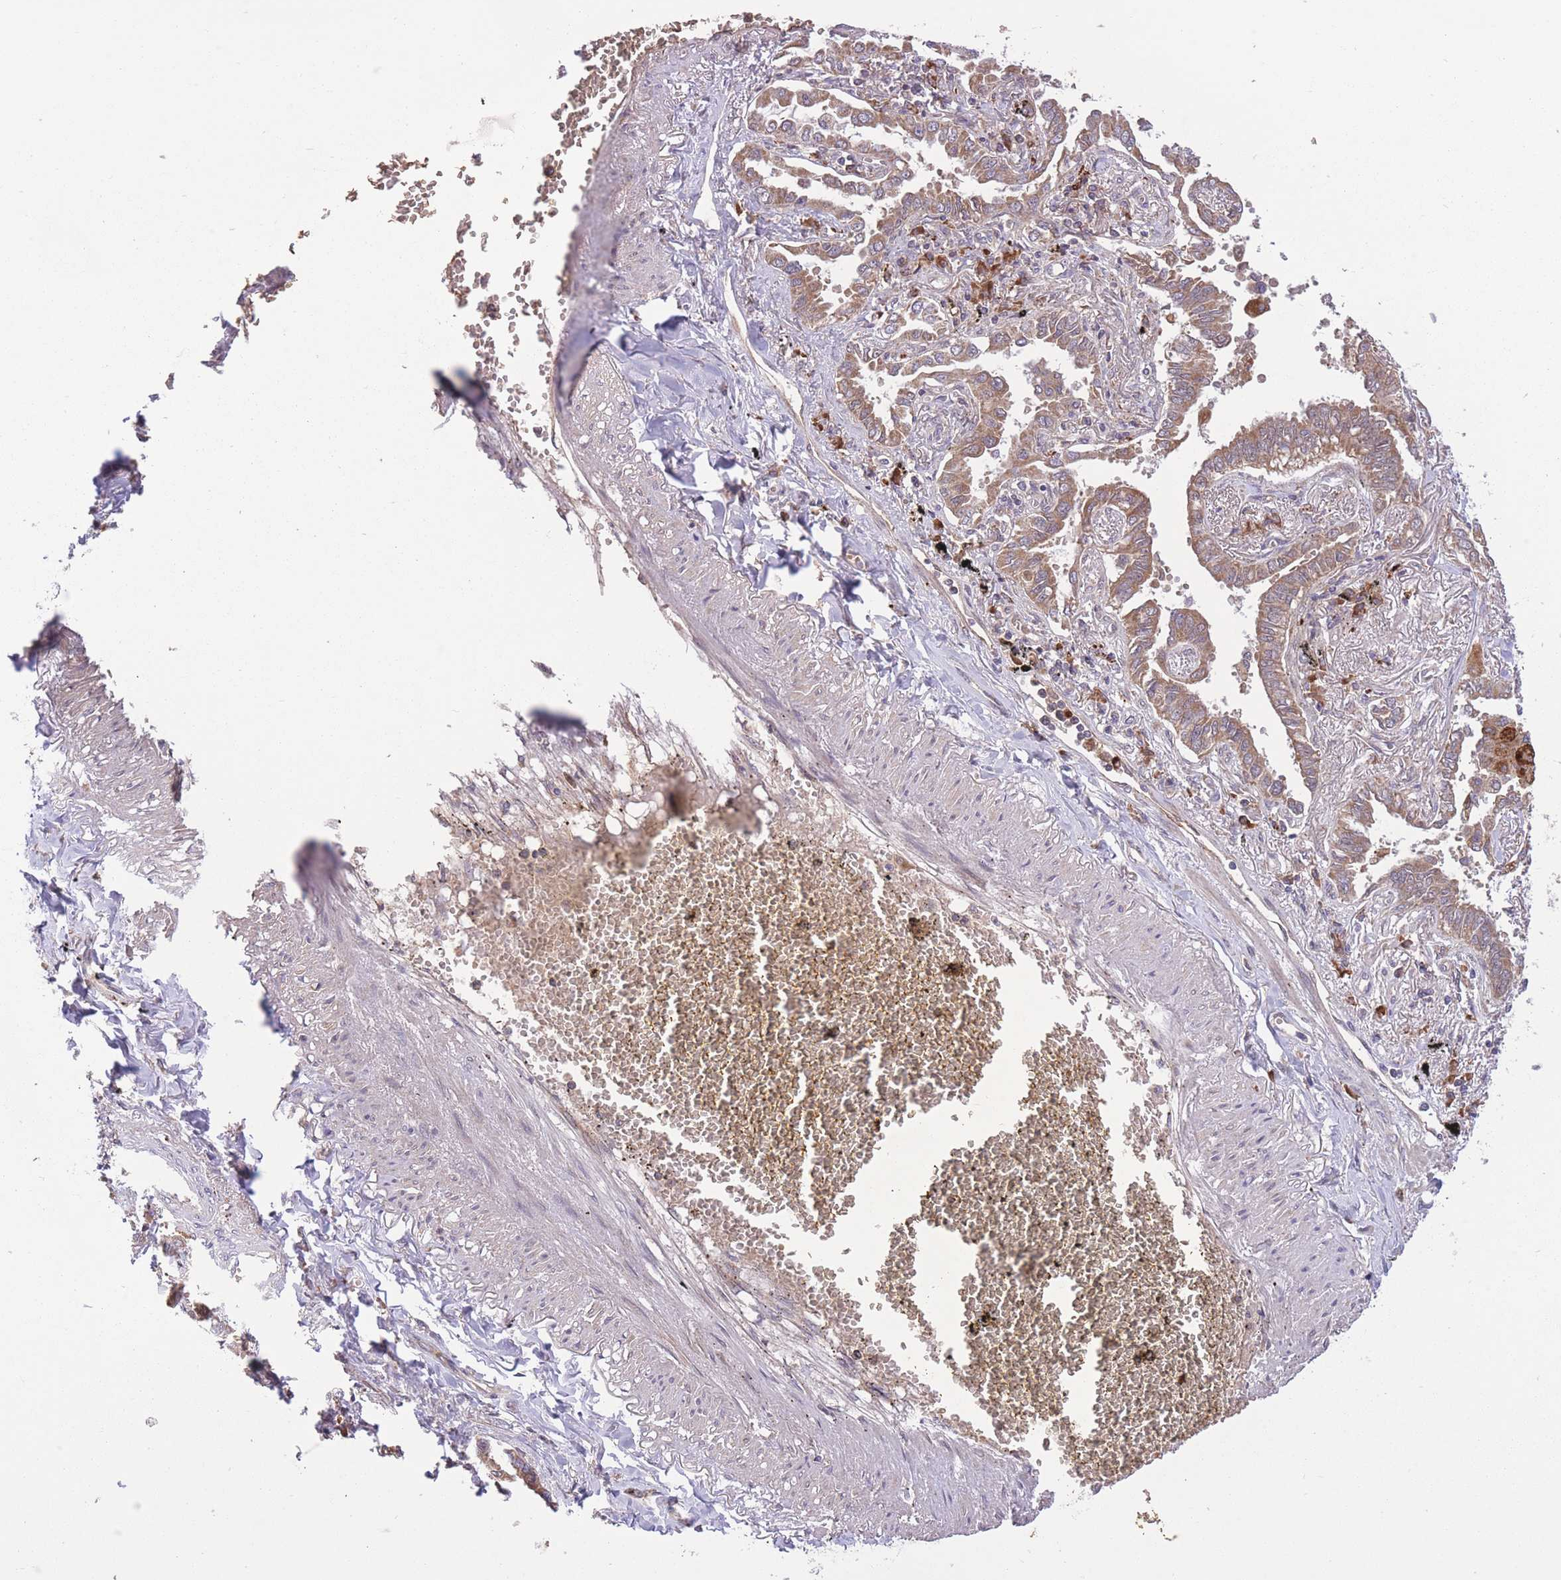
{"staining": {"intensity": "moderate", "quantity": ">75%", "location": "cytoplasmic/membranous"}, "tissue": "lung cancer", "cell_type": "Tumor cells", "image_type": "cancer", "snomed": [{"axis": "morphology", "description": "Adenocarcinoma, NOS"}, {"axis": "topography", "description": "Lung"}], "caption": "Protein staining of lung cancer (adenocarcinoma) tissue exhibits moderate cytoplasmic/membranous positivity in approximately >75% of tumor cells.", "gene": "POLR3F", "patient": {"sex": "male", "age": 67}}